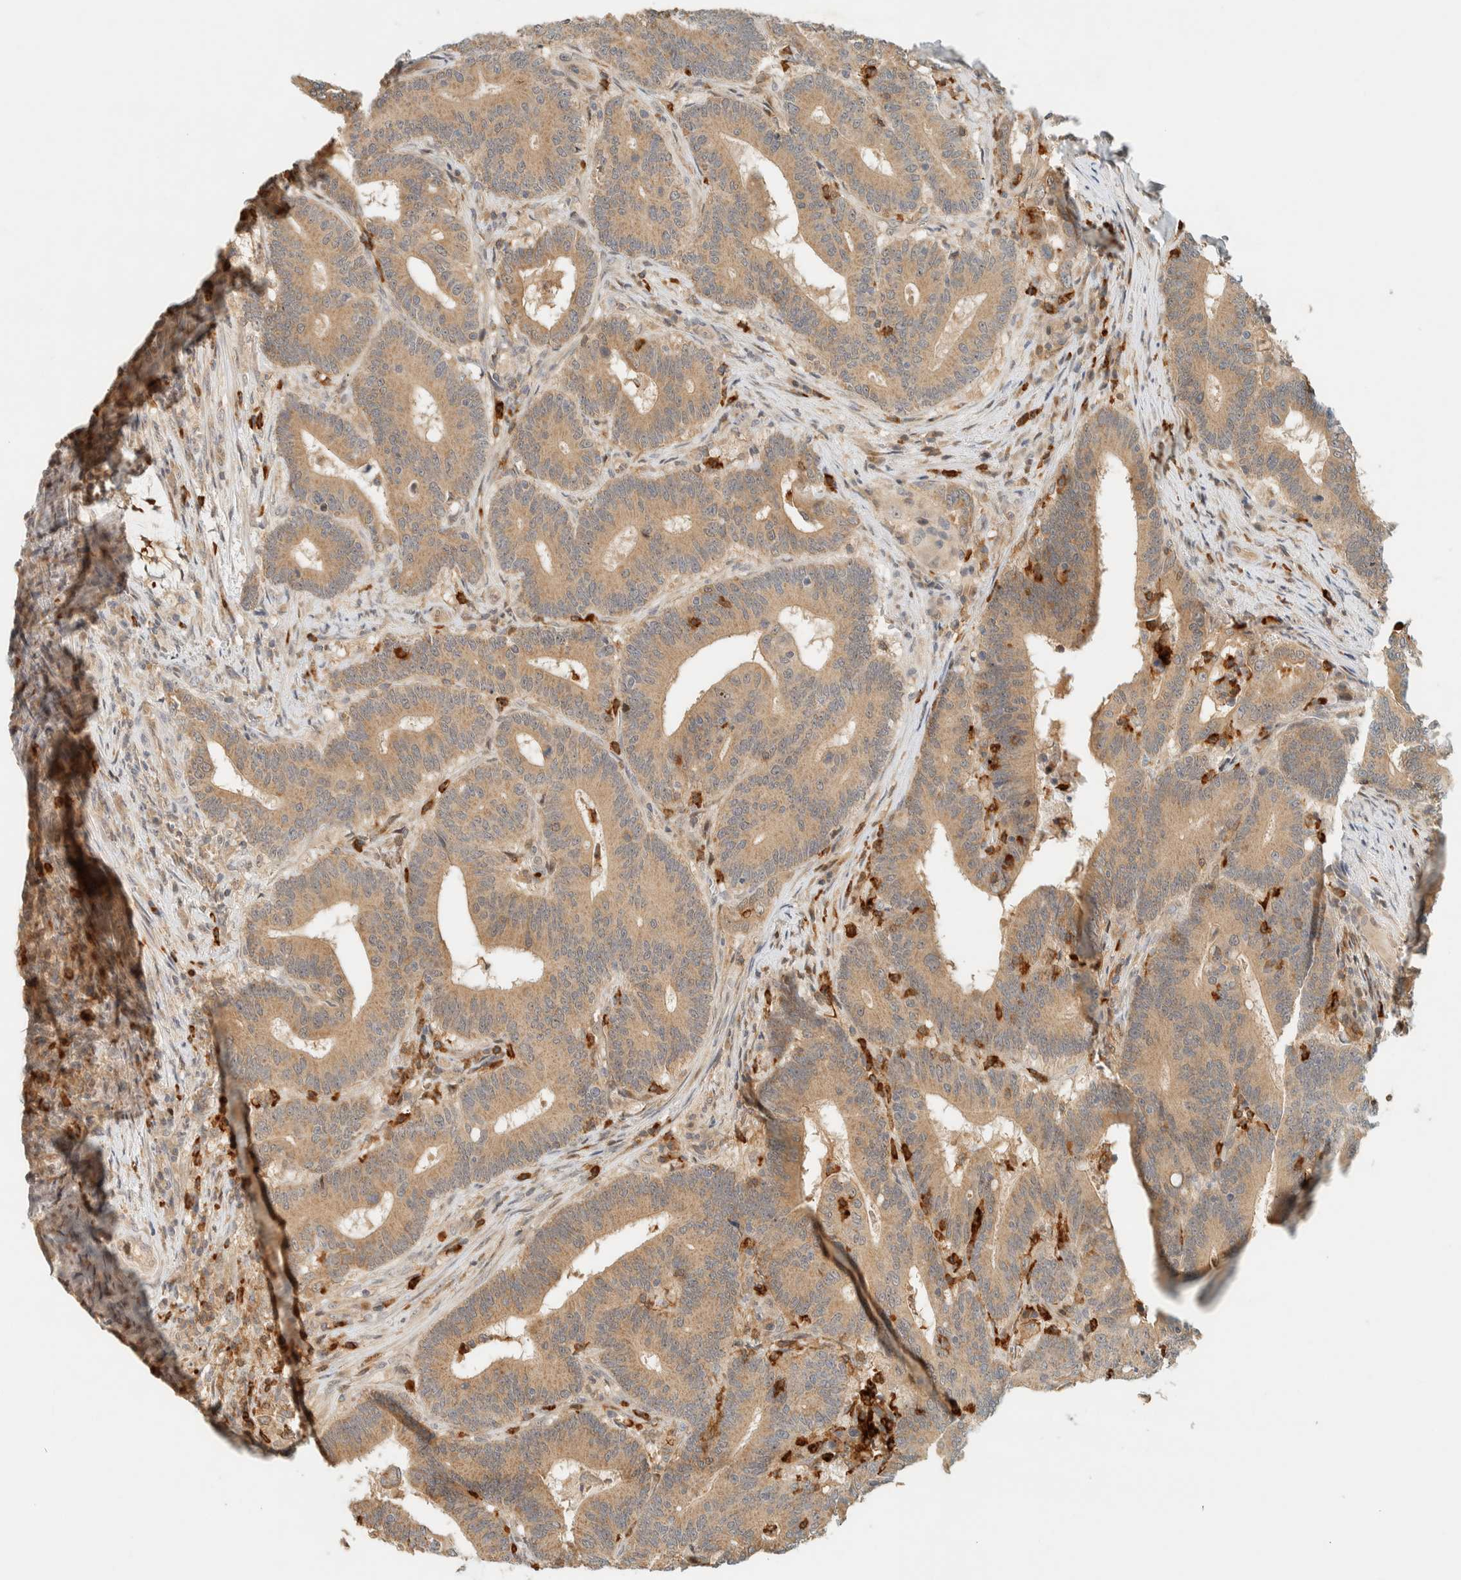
{"staining": {"intensity": "weak", "quantity": ">75%", "location": "cytoplasmic/membranous"}, "tissue": "colorectal cancer", "cell_type": "Tumor cells", "image_type": "cancer", "snomed": [{"axis": "morphology", "description": "Adenocarcinoma, NOS"}, {"axis": "topography", "description": "Colon"}], "caption": "Adenocarcinoma (colorectal) stained with DAB (3,3'-diaminobenzidine) immunohistochemistry reveals low levels of weak cytoplasmic/membranous staining in about >75% of tumor cells. The staining was performed using DAB, with brown indicating positive protein expression. Nuclei are stained blue with hematoxylin.", "gene": "CCDC171", "patient": {"sex": "female", "age": 66}}